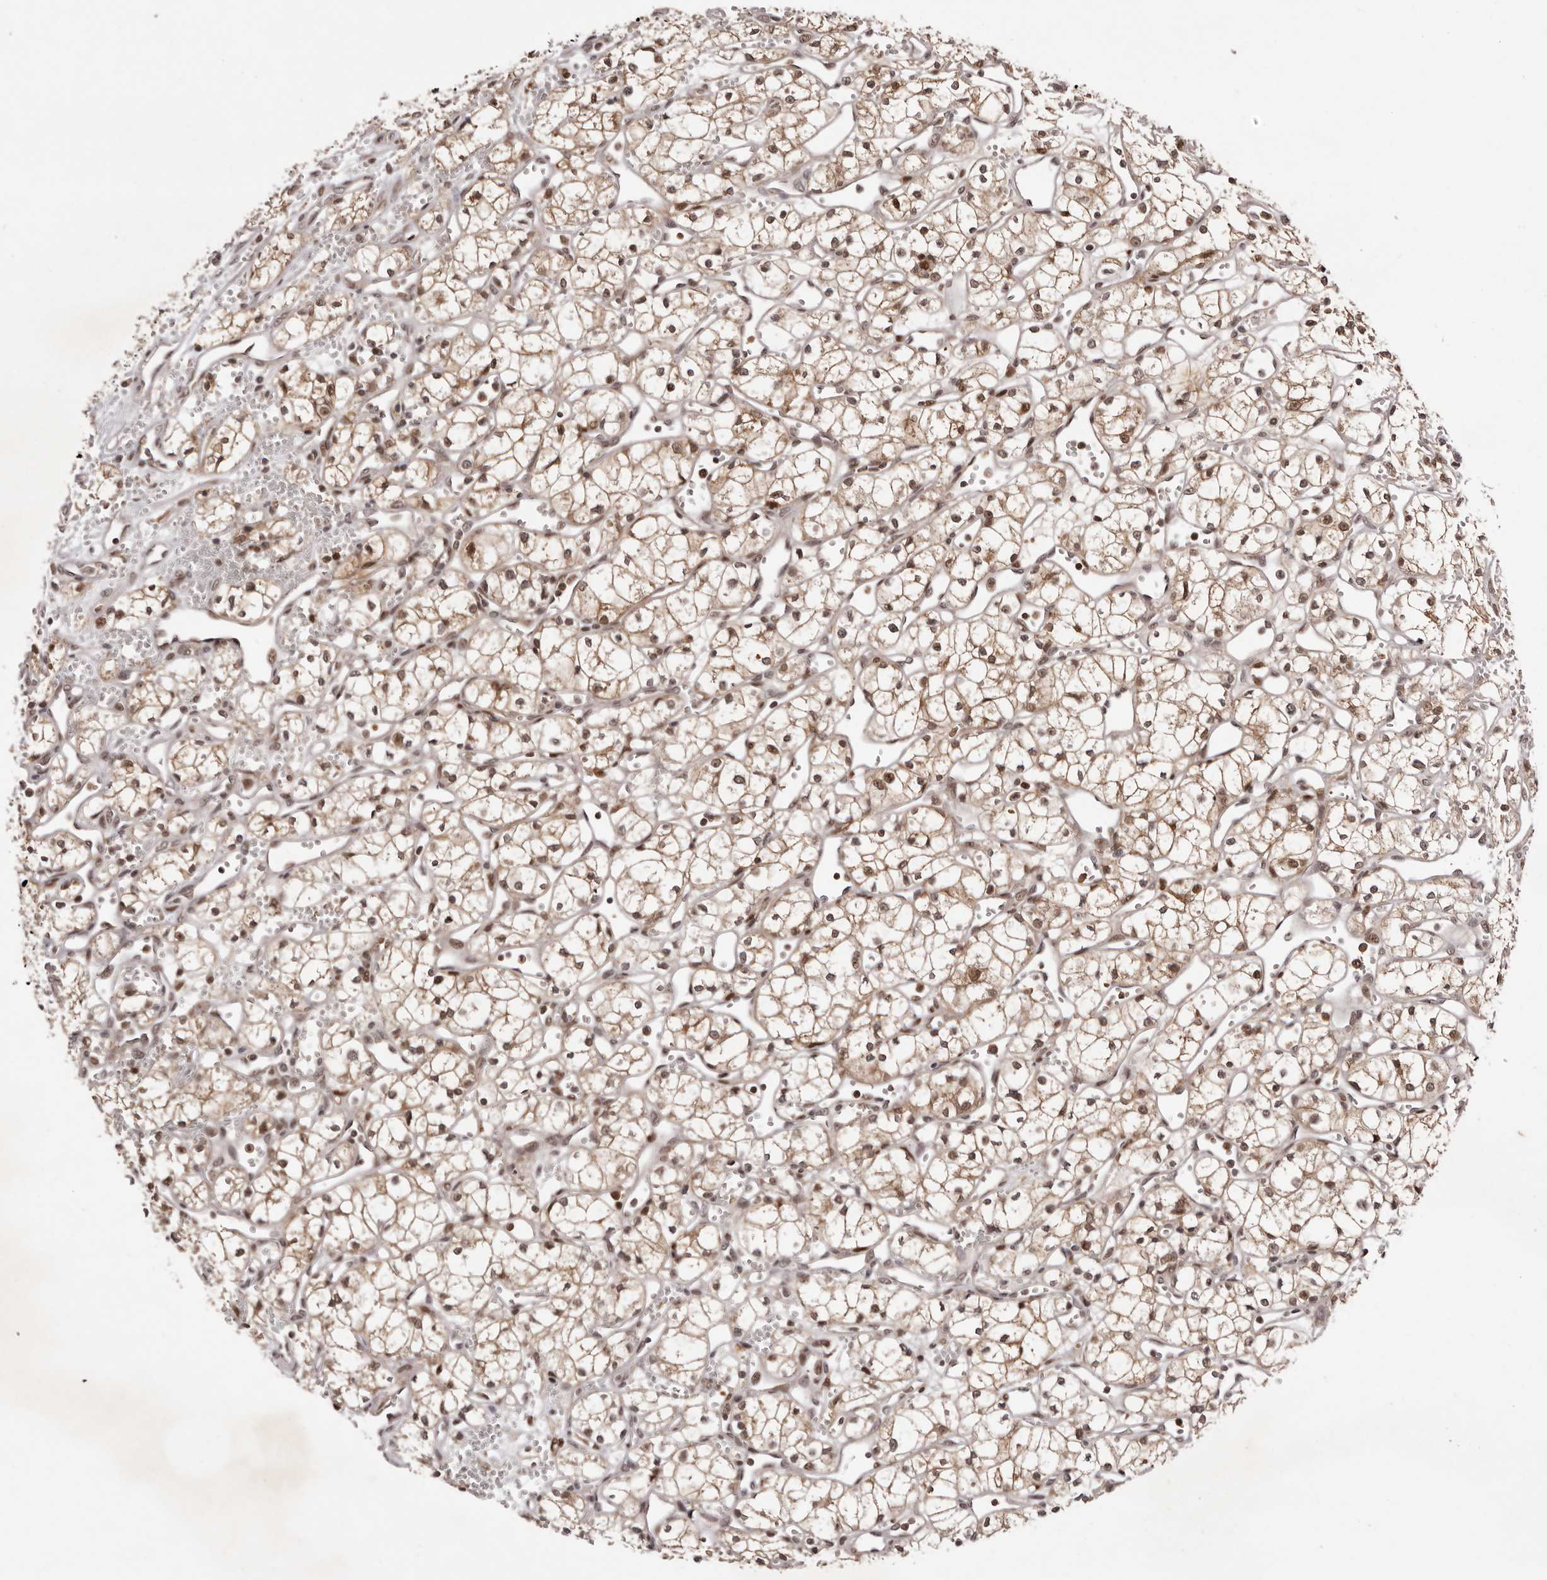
{"staining": {"intensity": "weak", "quantity": ">75%", "location": "cytoplasmic/membranous,nuclear"}, "tissue": "renal cancer", "cell_type": "Tumor cells", "image_type": "cancer", "snomed": [{"axis": "morphology", "description": "Adenocarcinoma, NOS"}, {"axis": "topography", "description": "Kidney"}], "caption": "An image showing weak cytoplasmic/membranous and nuclear staining in approximately >75% of tumor cells in renal adenocarcinoma, as visualized by brown immunohistochemical staining.", "gene": "FBXO5", "patient": {"sex": "male", "age": 59}}